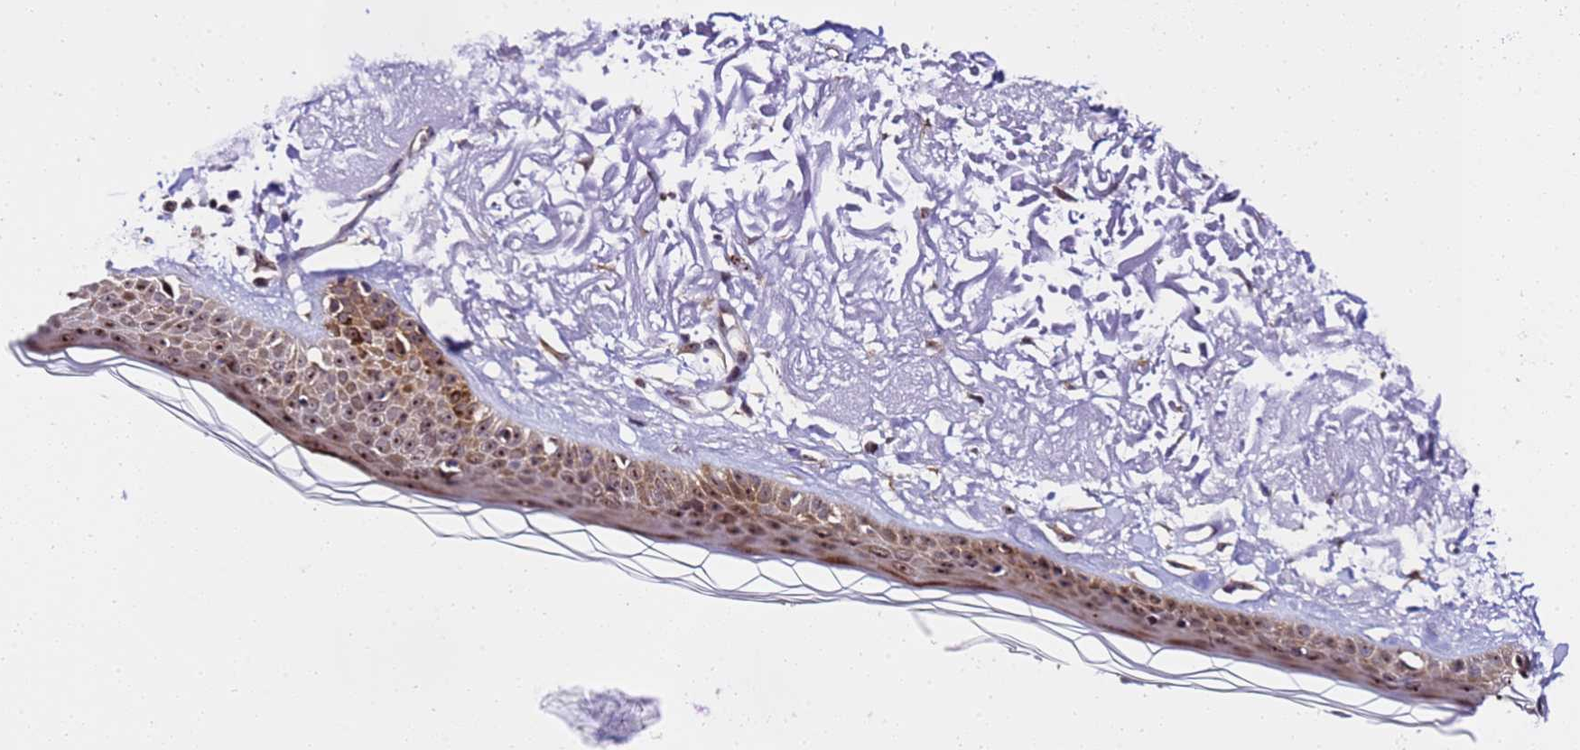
{"staining": {"intensity": "moderate", "quantity": ">75%", "location": "cytoplasmic/membranous,nuclear"}, "tissue": "skin", "cell_type": "Fibroblasts", "image_type": "normal", "snomed": [{"axis": "morphology", "description": "Normal tissue, NOS"}, {"axis": "topography", "description": "Skin"}, {"axis": "topography", "description": "Skeletal muscle"}], "caption": "This is a photomicrograph of immunohistochemistry (IHC) staining of normal skin, which shows moderate staining in the cytoplasmic/membranous,nuclear of fibroblasts.", "gene": "SLX4IP", "patient": {"sex": "male", "age": 83}}